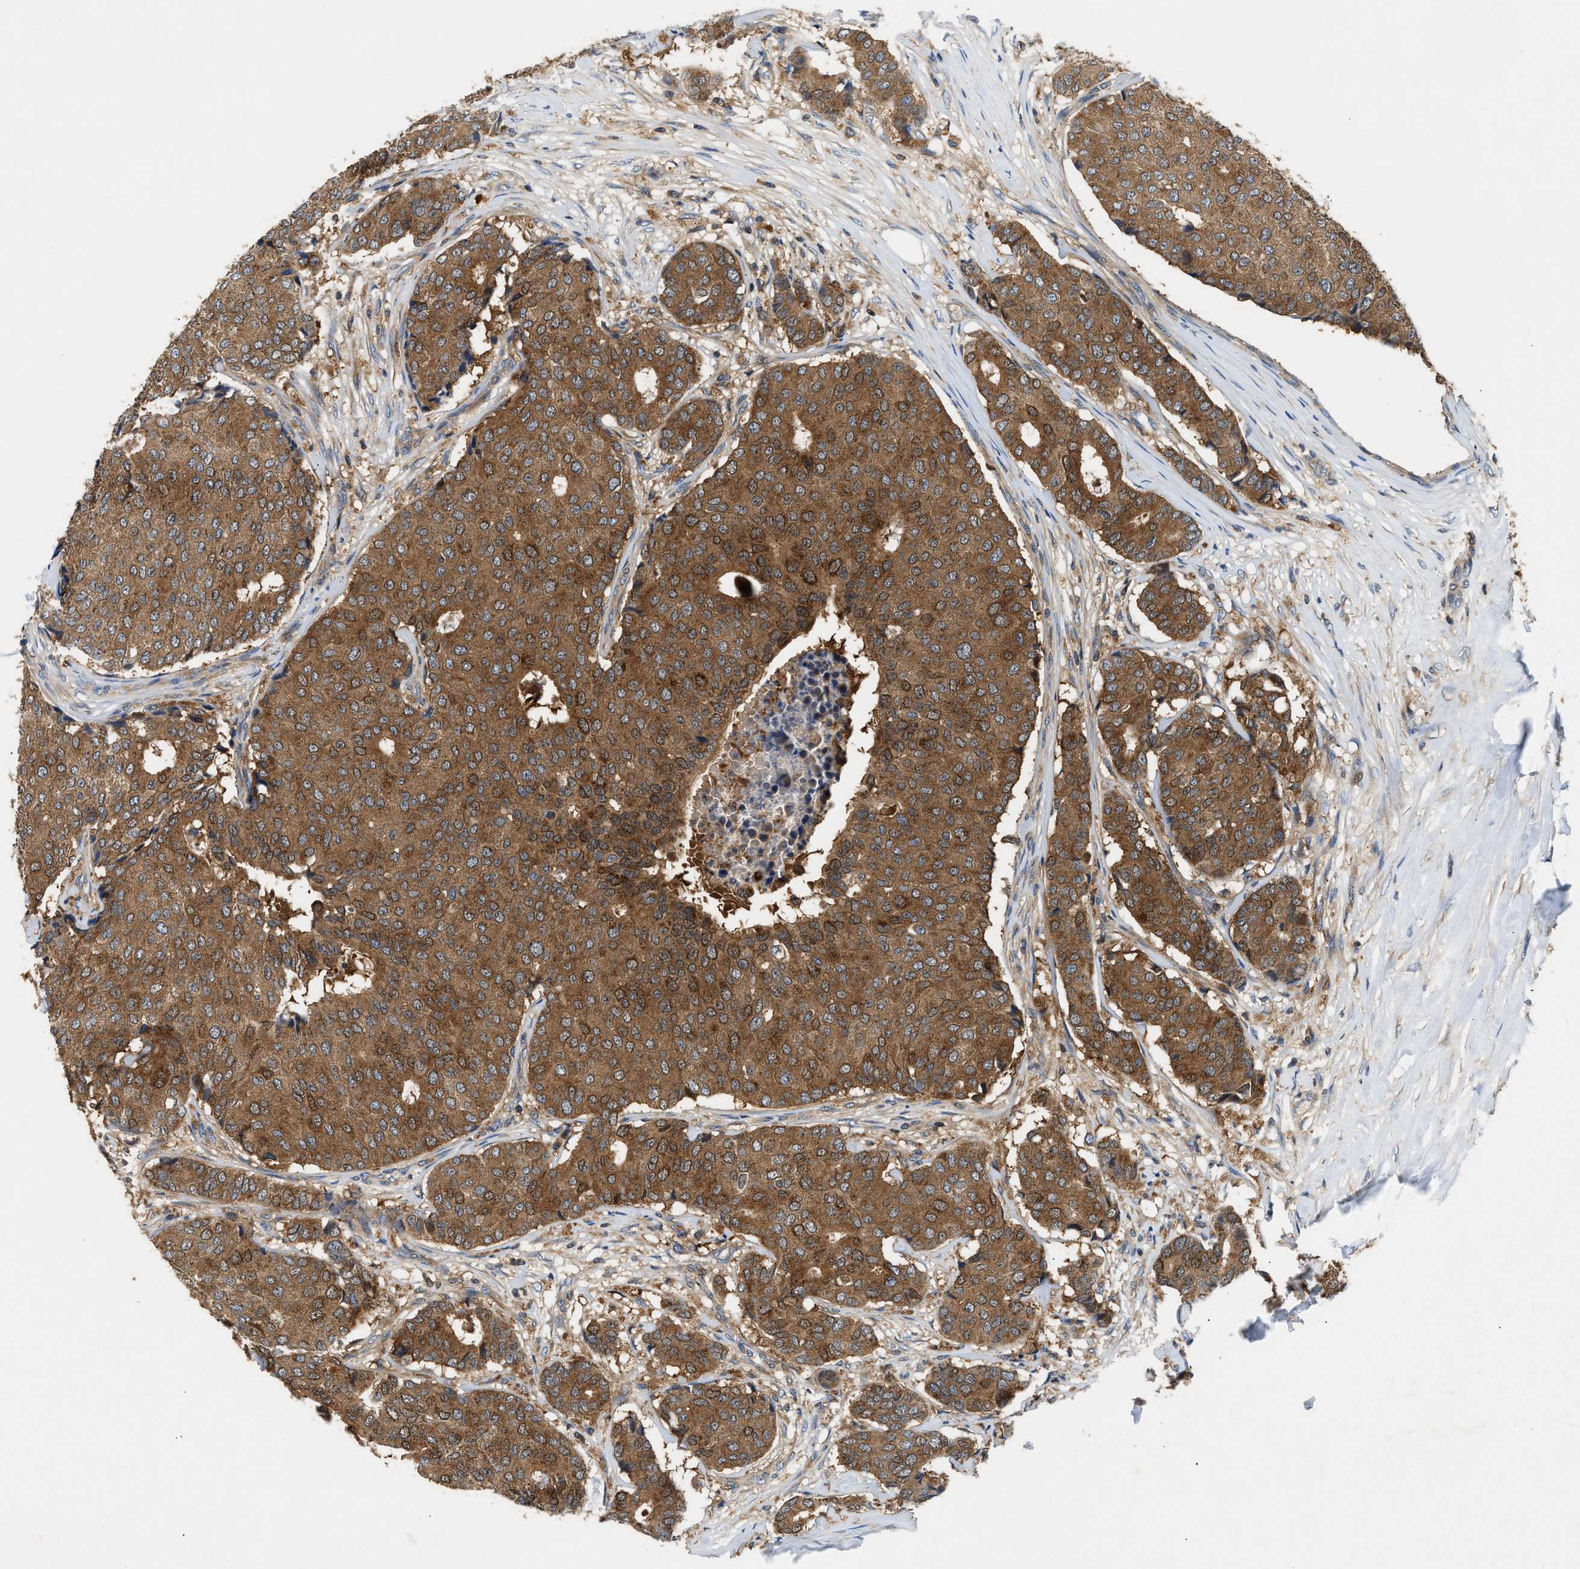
{"staining": {"intensity": "moderate", "quantity": ">75%", "location": "cytoplasmic/membranous"}, "tissue": "breast cancer", "cell_type": "Tumor cells", "image_type": "cancer", "snomed": [{"axis": "morphology", "description": "Duct carcinoma"}, {"axis": "topography", "description": "Breast"}], "caption": "Immunohistochemical staining of breast cancer (intraductal carcinoma) shows medium levels of moderate cytoplasmic/membranous expression in approximately >75% of tumor cells. The protein of interest is stained brown, and the nuclei are stained in blue (DAB IHC with brightfield microscopy, high magnification).", "gene": "CCM2", "patient": {"sex": "female", "age": 75}}